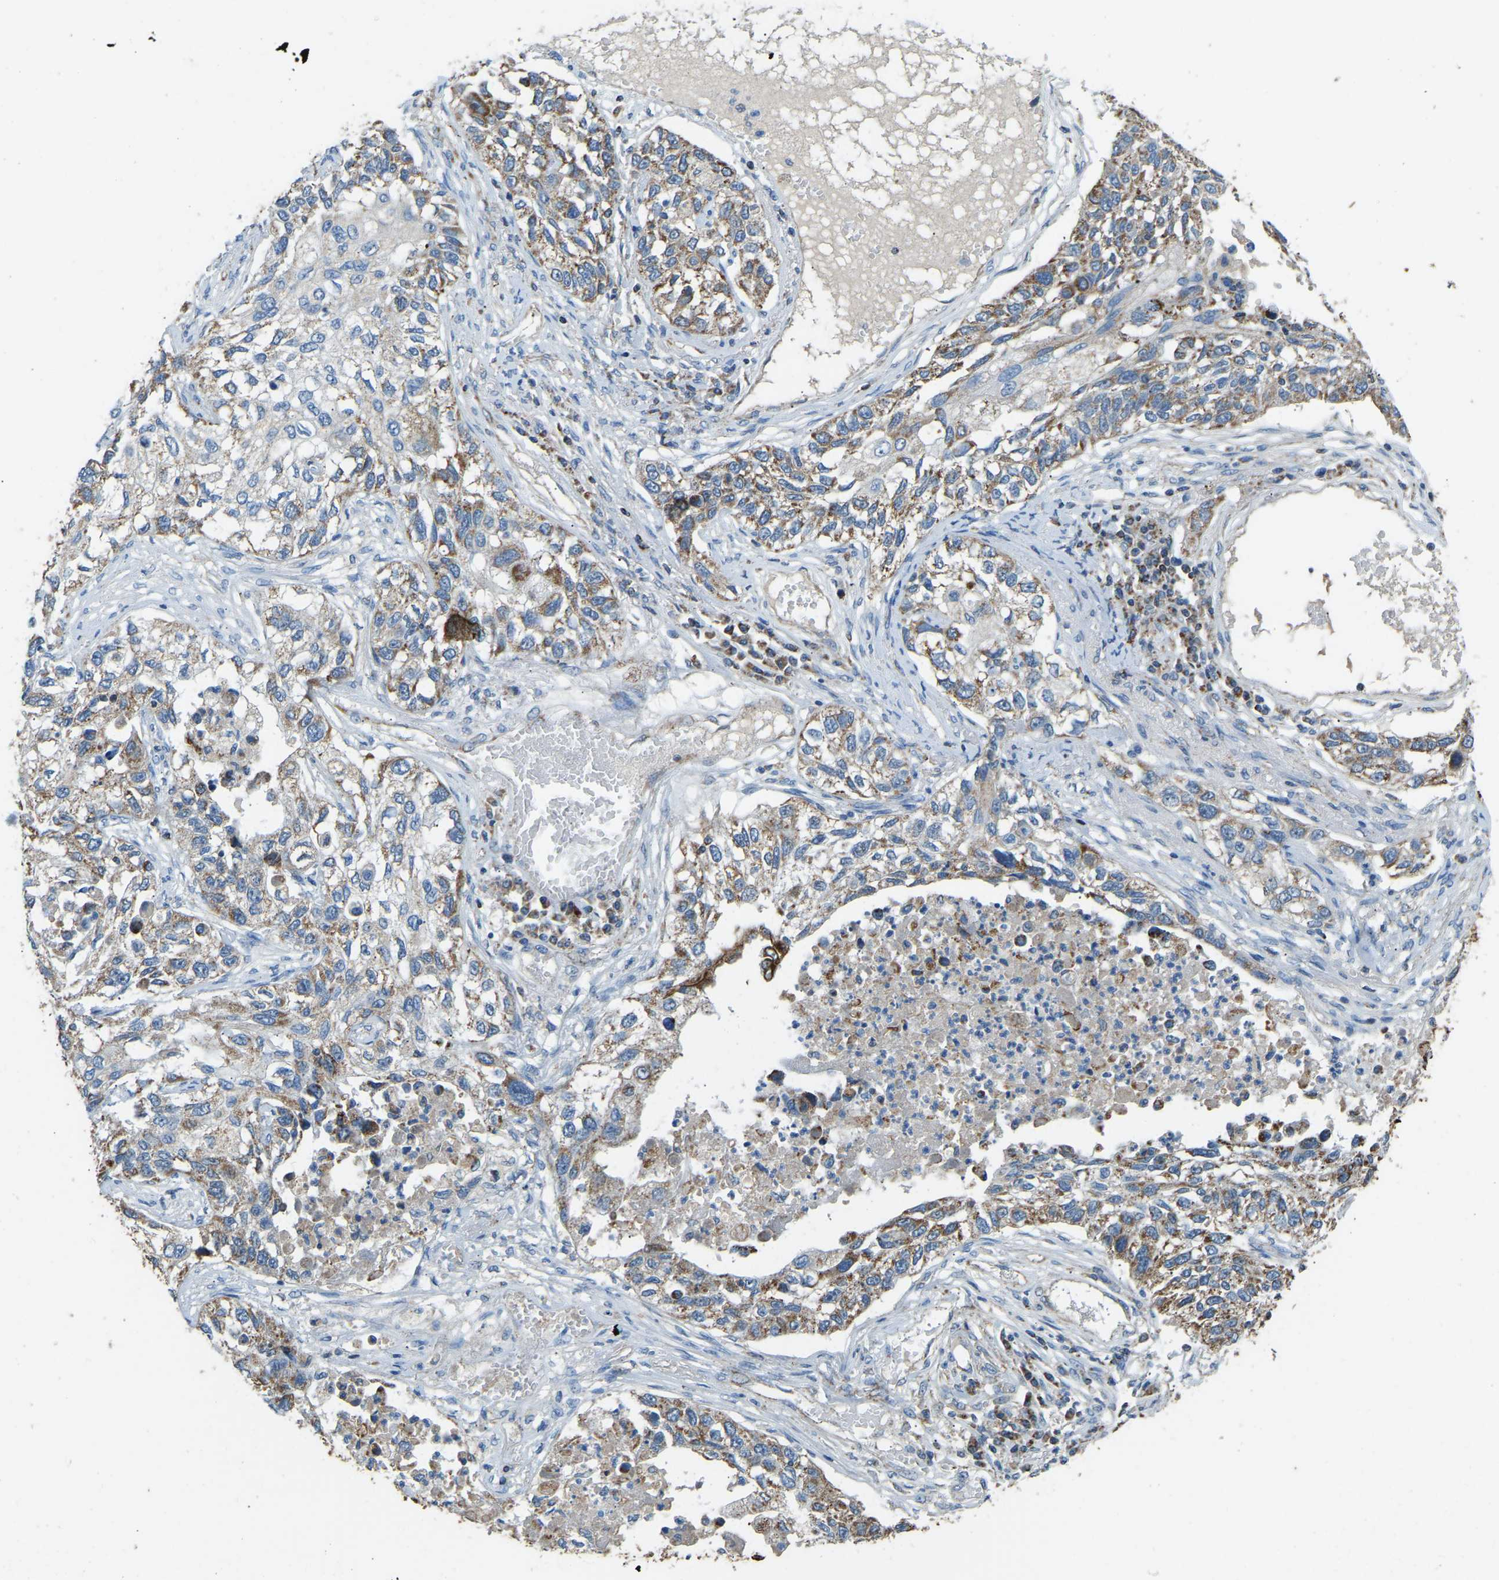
{"staining": {"intensity": "moderate", "quantity": ">75%", "location": "cytoplasmic/membranous"}, "tissue": "lung cancer", "cell_type": "Tumor cells", "image_type": "cancer", "snomed": [{"axis": "morphology", "description": "Squamous cell carcinoma, NOS"}, {"axis": "topography", "description": "Lung"}], "caption": "Immunohistochemical staining of lung cancer displays medium levels of moderate cytoplasmic/membranous positivity in about >75% of tumor cells.", "gene": "ZNF200", "patient": {"sex": "male", "age": 71}}